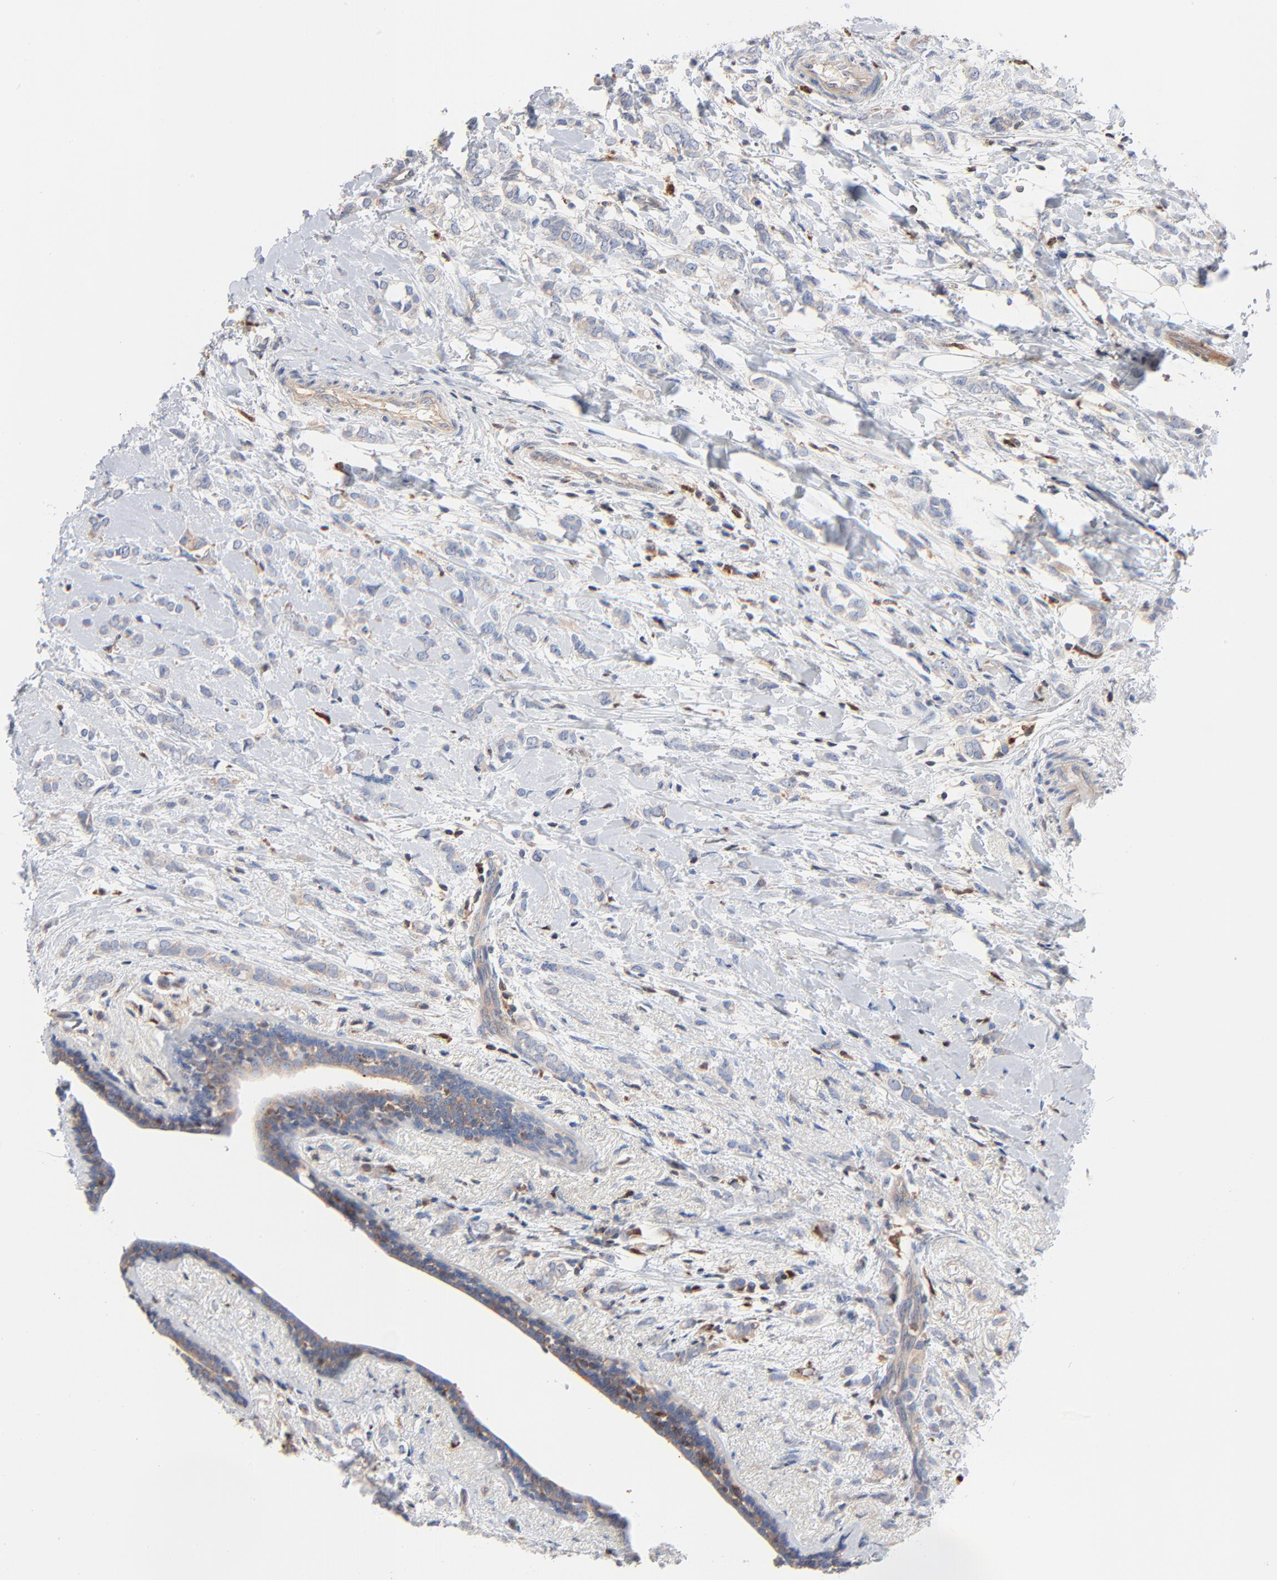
{"staining": {"intensity": "negative", "quantity": "none", "location": "none"}, "tissue": "breast cancer", "cell_type": "Tumor cells", "image_type": "cancer", "snomed": [{"axis": "morphology", "description": "Normal tissue, NOS"}, {"axis": "morphology", "description": "Lobular carcinoma"}, {"axis": "topography", "description": "Breast"}], "caption": "Human breast cancer stained for a protein using immunohistochemistry (IHC) displays no positivity in tumor cells.", "gene": "ARHGEF6", "patient": {"sex": "female", "age": 47}}